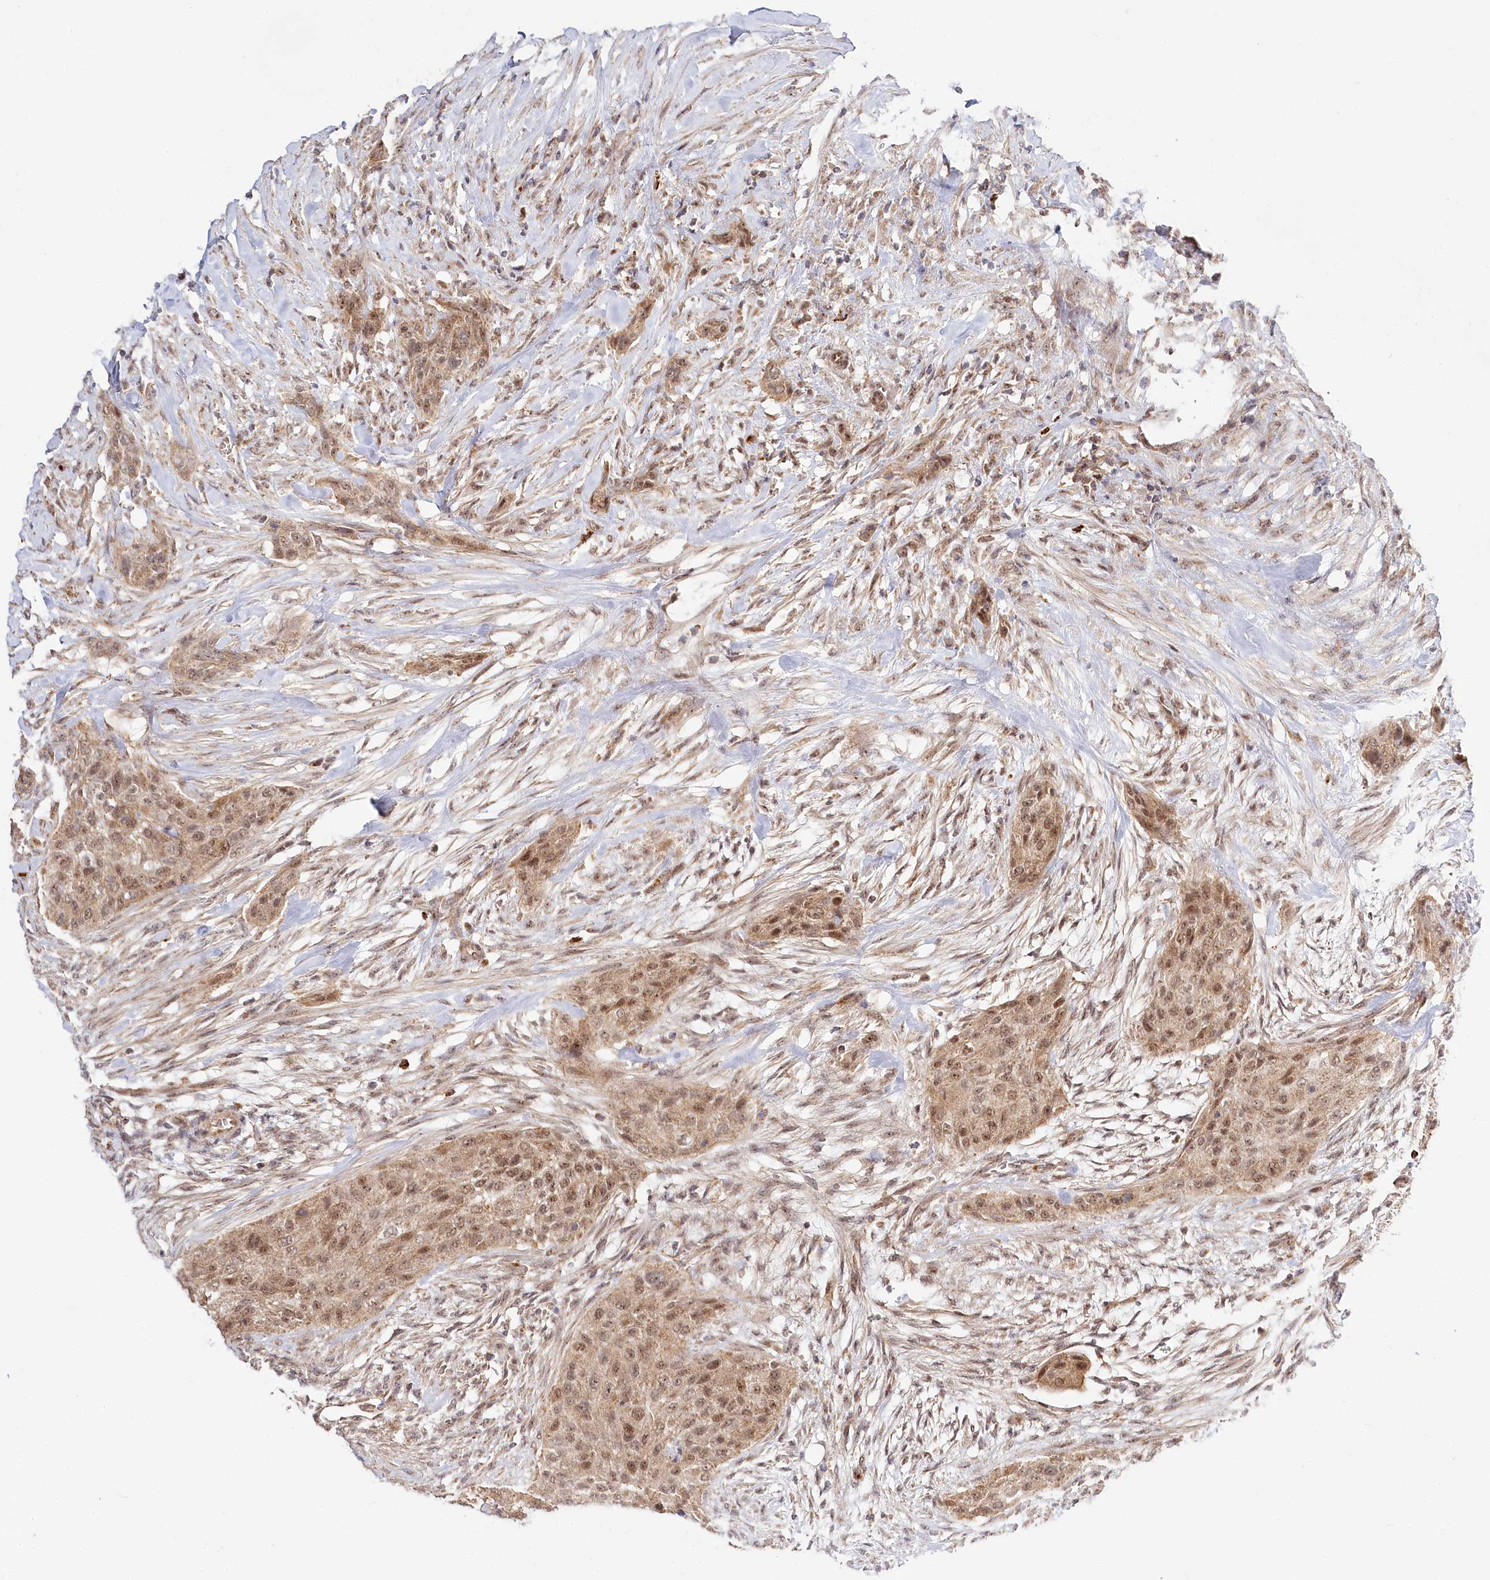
{"staining": {"intensity": "moderate", "quantity": ">75%", "location": "cytoplasmic/membranous,nuclear"}, "tissue": "urothelial cancer", "cell_type": "Tumor cells", "image_type": "cancer", "snomed": [{"axis": "morphology", "description": "Urothelial carcinoma, High grade"}, {"axis": "topography", "description": "Urinary bladder"}], "caption": "Approximately >75% of tumor cells in human urothelial cancer demonstrate moderate cytoplasmic/membranous and nuclear protein staining as visualized by brown immunohistochemical staining.", "gene": "RTN4IP1", "patient": {"sex": "male", "age": 35}}